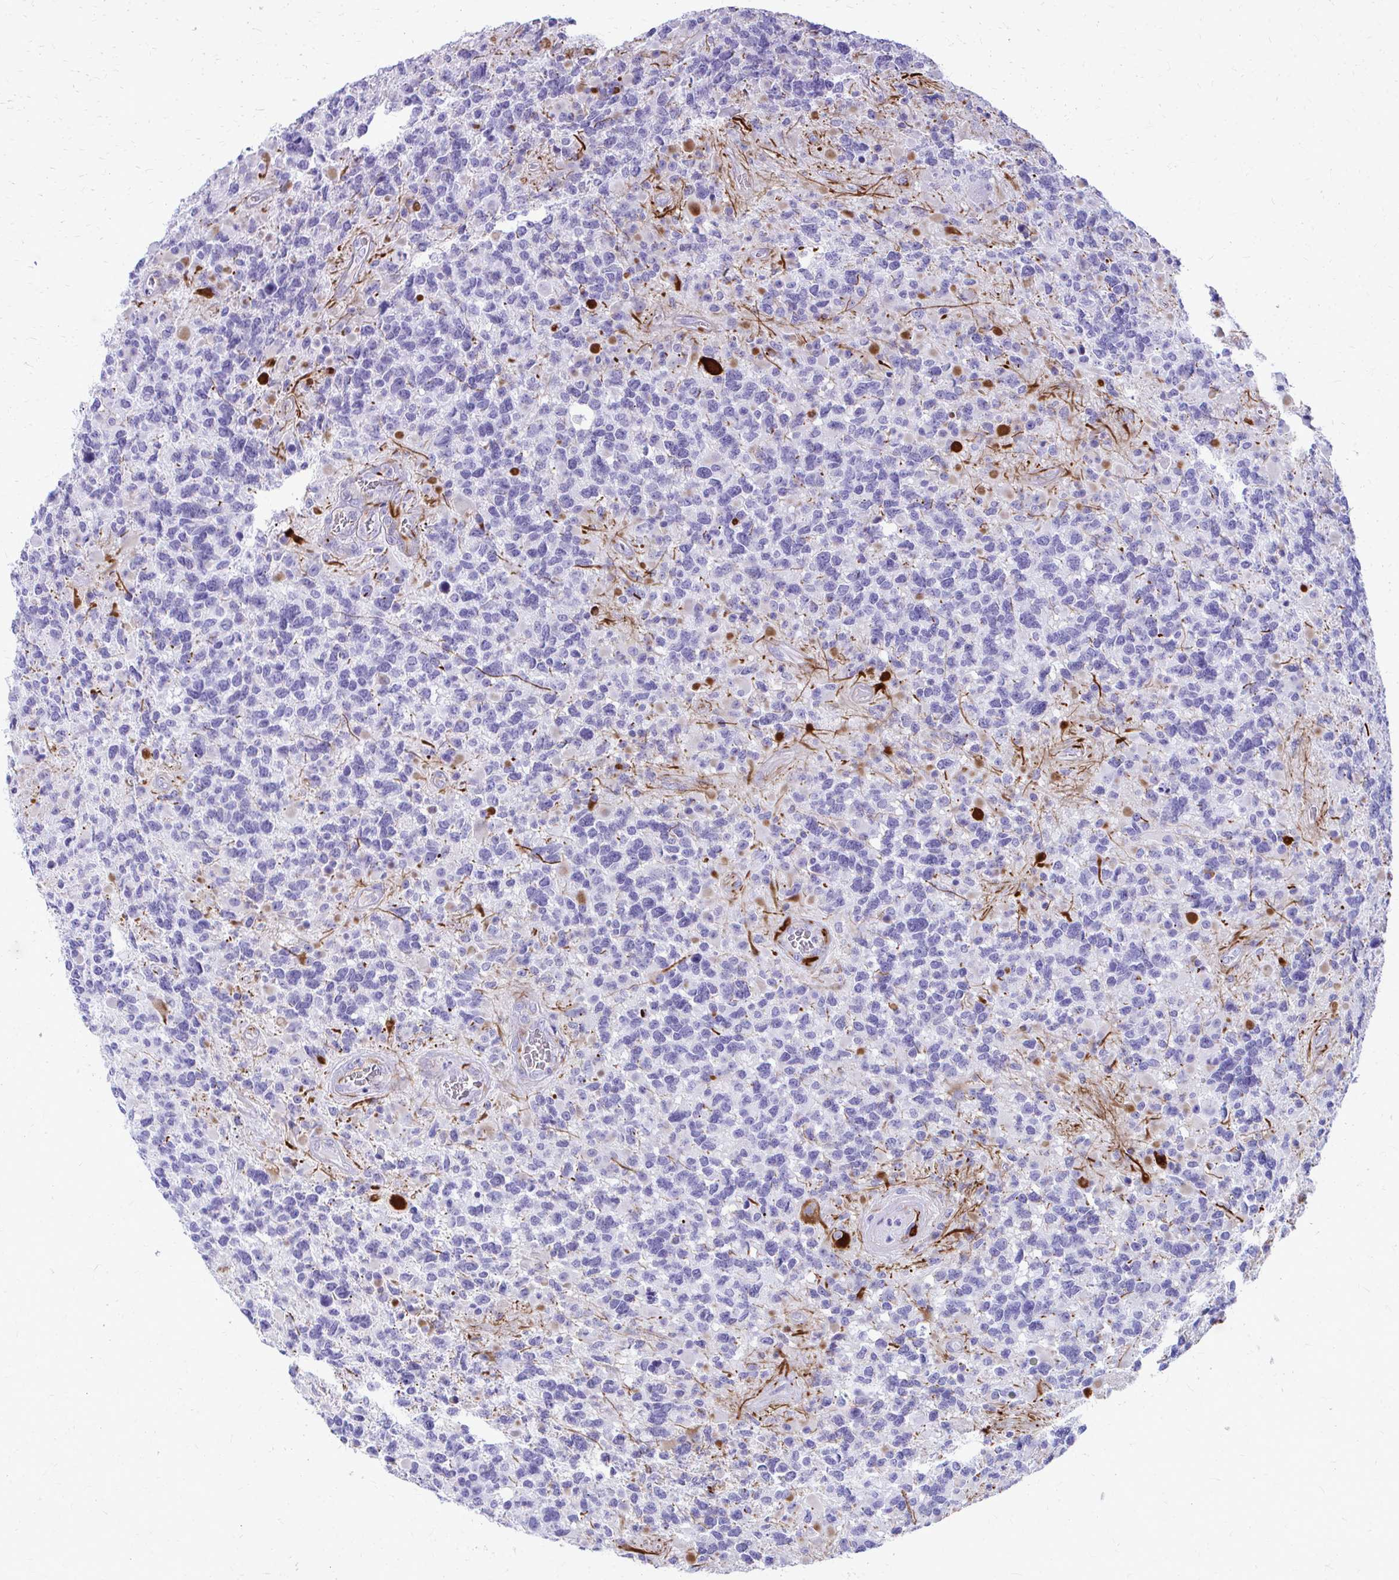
{"staining": {"intensity": "negative", "quantity": "none", "location": "none"}, "tissue": "glioma", "cell_type": "Tumor cells", "image_type": "cancer", "snomed": [{"axis": "morphology", "description": "Glioma, malignant, High grade"}, {"axis": "topography", "description": "Brain"}], "caption": "Protein analysis of malignant high-grade glioma reveals no significant expression in tumor cells. (DAB IHC, high magnification).", "gene": "TRIM6", "patient": {"sex": "female", "age": 40}}